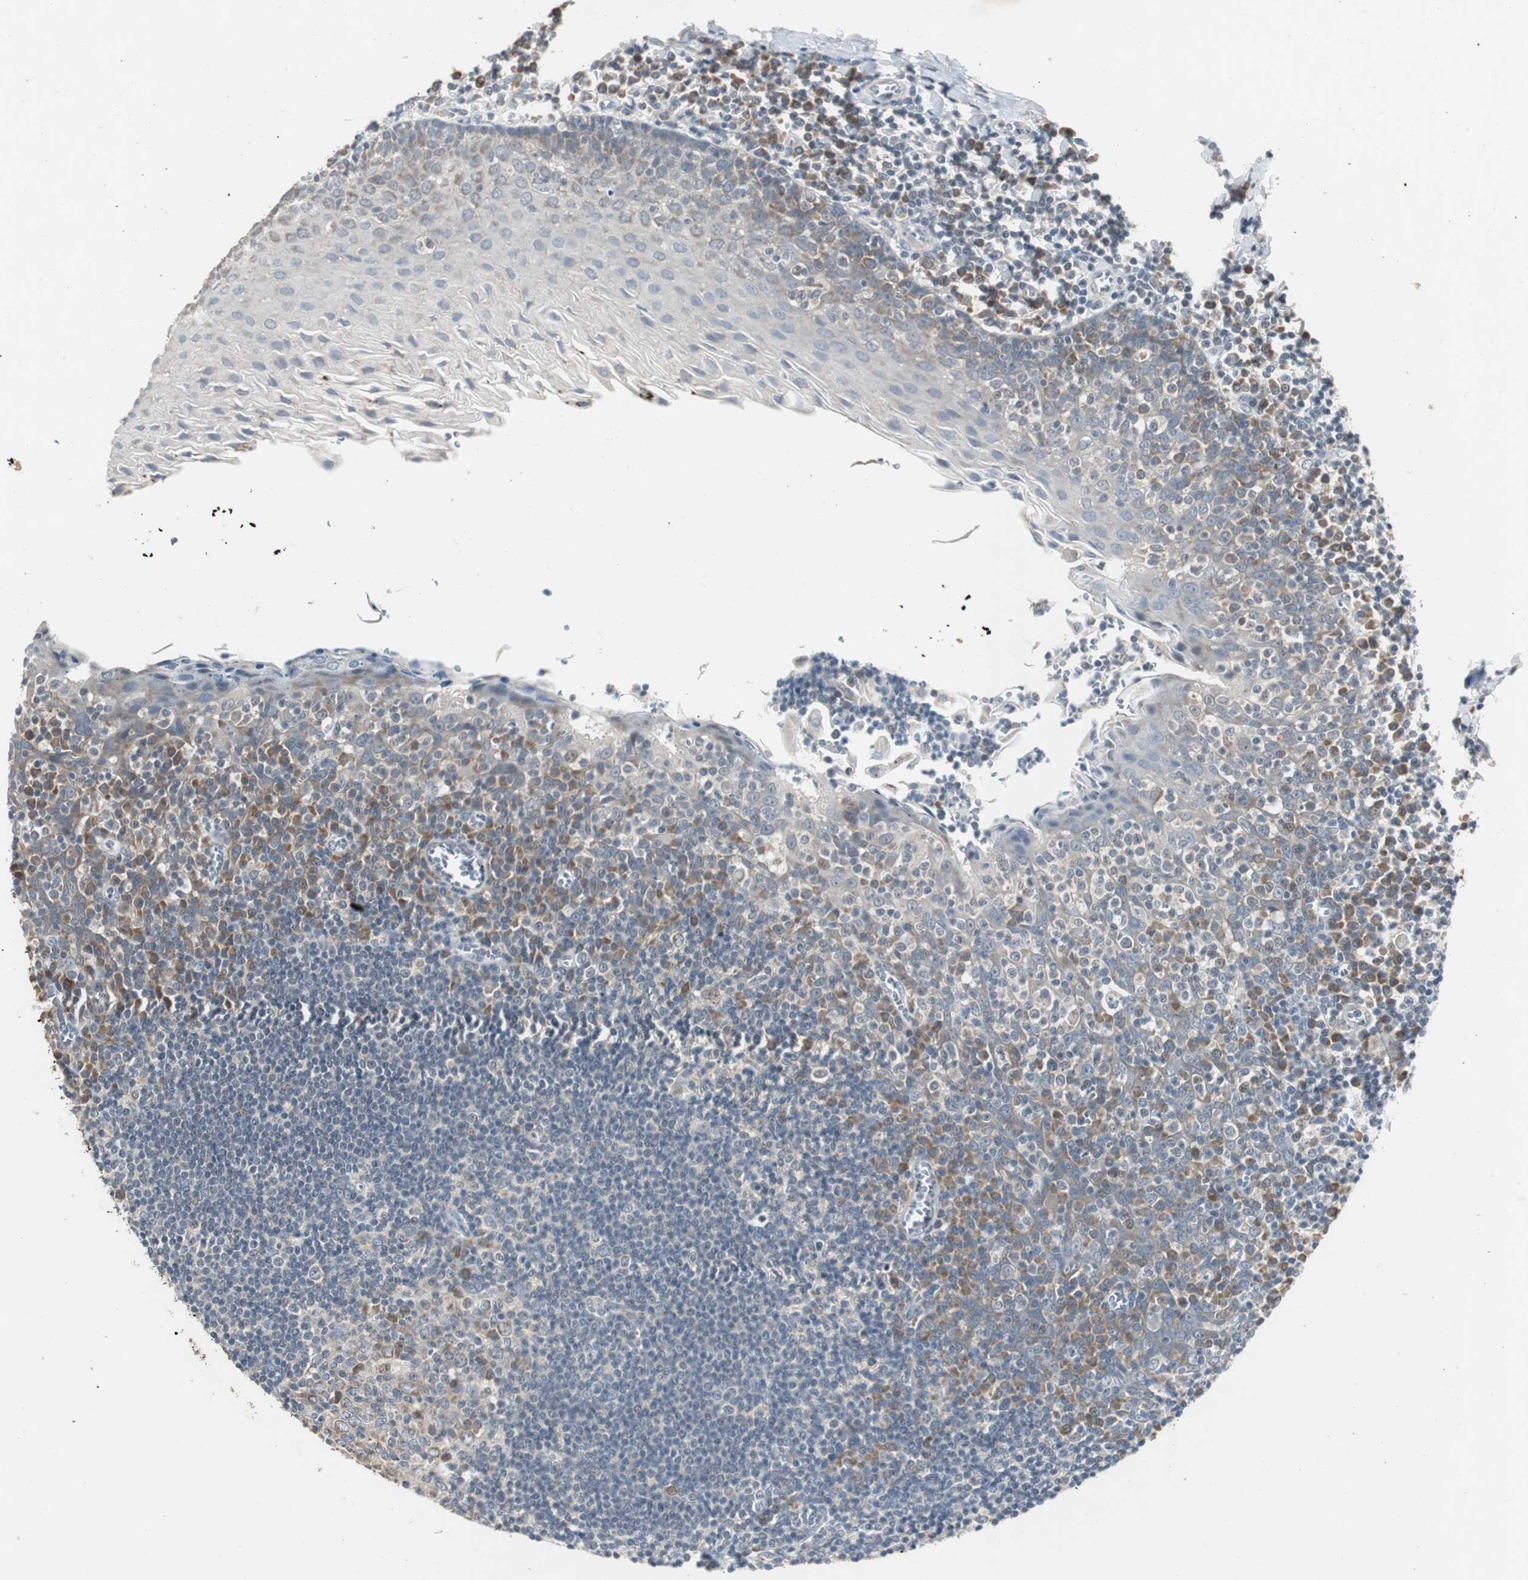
{"staining": {"intensity": "weak", "quantity": "<25%", "location": "cytoplasmic/membranous"}, "tissue": "oral mucosa", "cell_type": "Squamous epithelial cells", "image_type": "normal", "snomed": [{"axis": "morphology", "description": "Normal tissue, NOS"}, {"axis": "topography", "description": "Oral tissue"}], "caption": "Image shows no protein expression in squamous epithelial cells of unremarkable oral mucosa. (Stains: DAB (3,3'-diaminobenzidine) immunohistochemistry with hematoxylin counter stain, Microscopy: brightfield microscopy at high magnification).", "gene": "MYT1", "patient": {"sex": "male", "age": 20}}